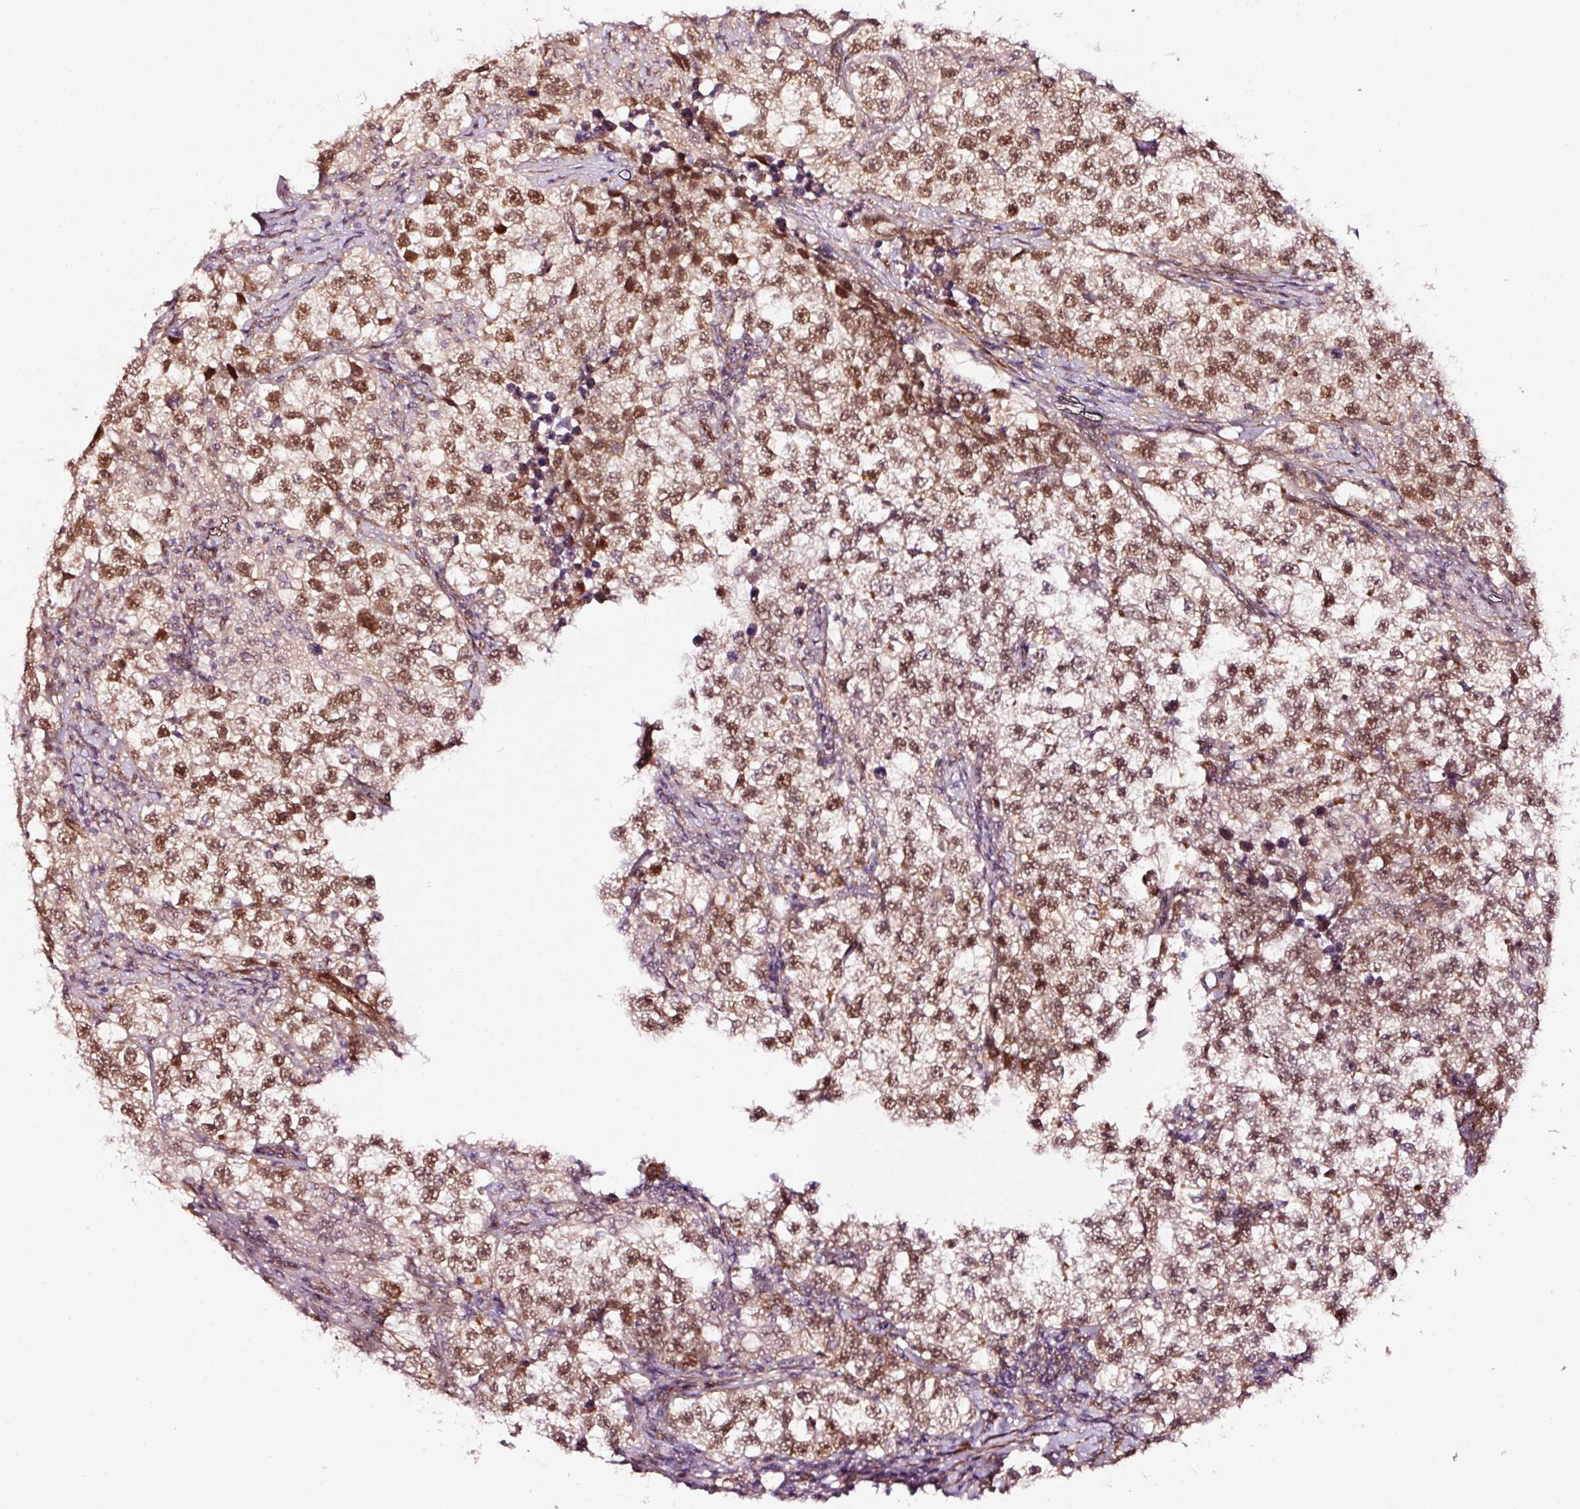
{"staining": {"intensity": "moderate", "quantity": ">75%", "location": "nuclear"}, "tissue": "testis cancer", "cell_type": "Tumor cells", "image_type": "cancer", "snomed": [{"axis": "morphology", "description": "Seminoma, NOS"}, {"axis": "topography", "description": "Testis"}], "caption": "Protein positivity by immunohistochemistry shows moderate nuclear positivity in about >75% of tumor cells in testis cancer.", "gene": "TPM1", "patient": {"sex": "male", "age": 46}}